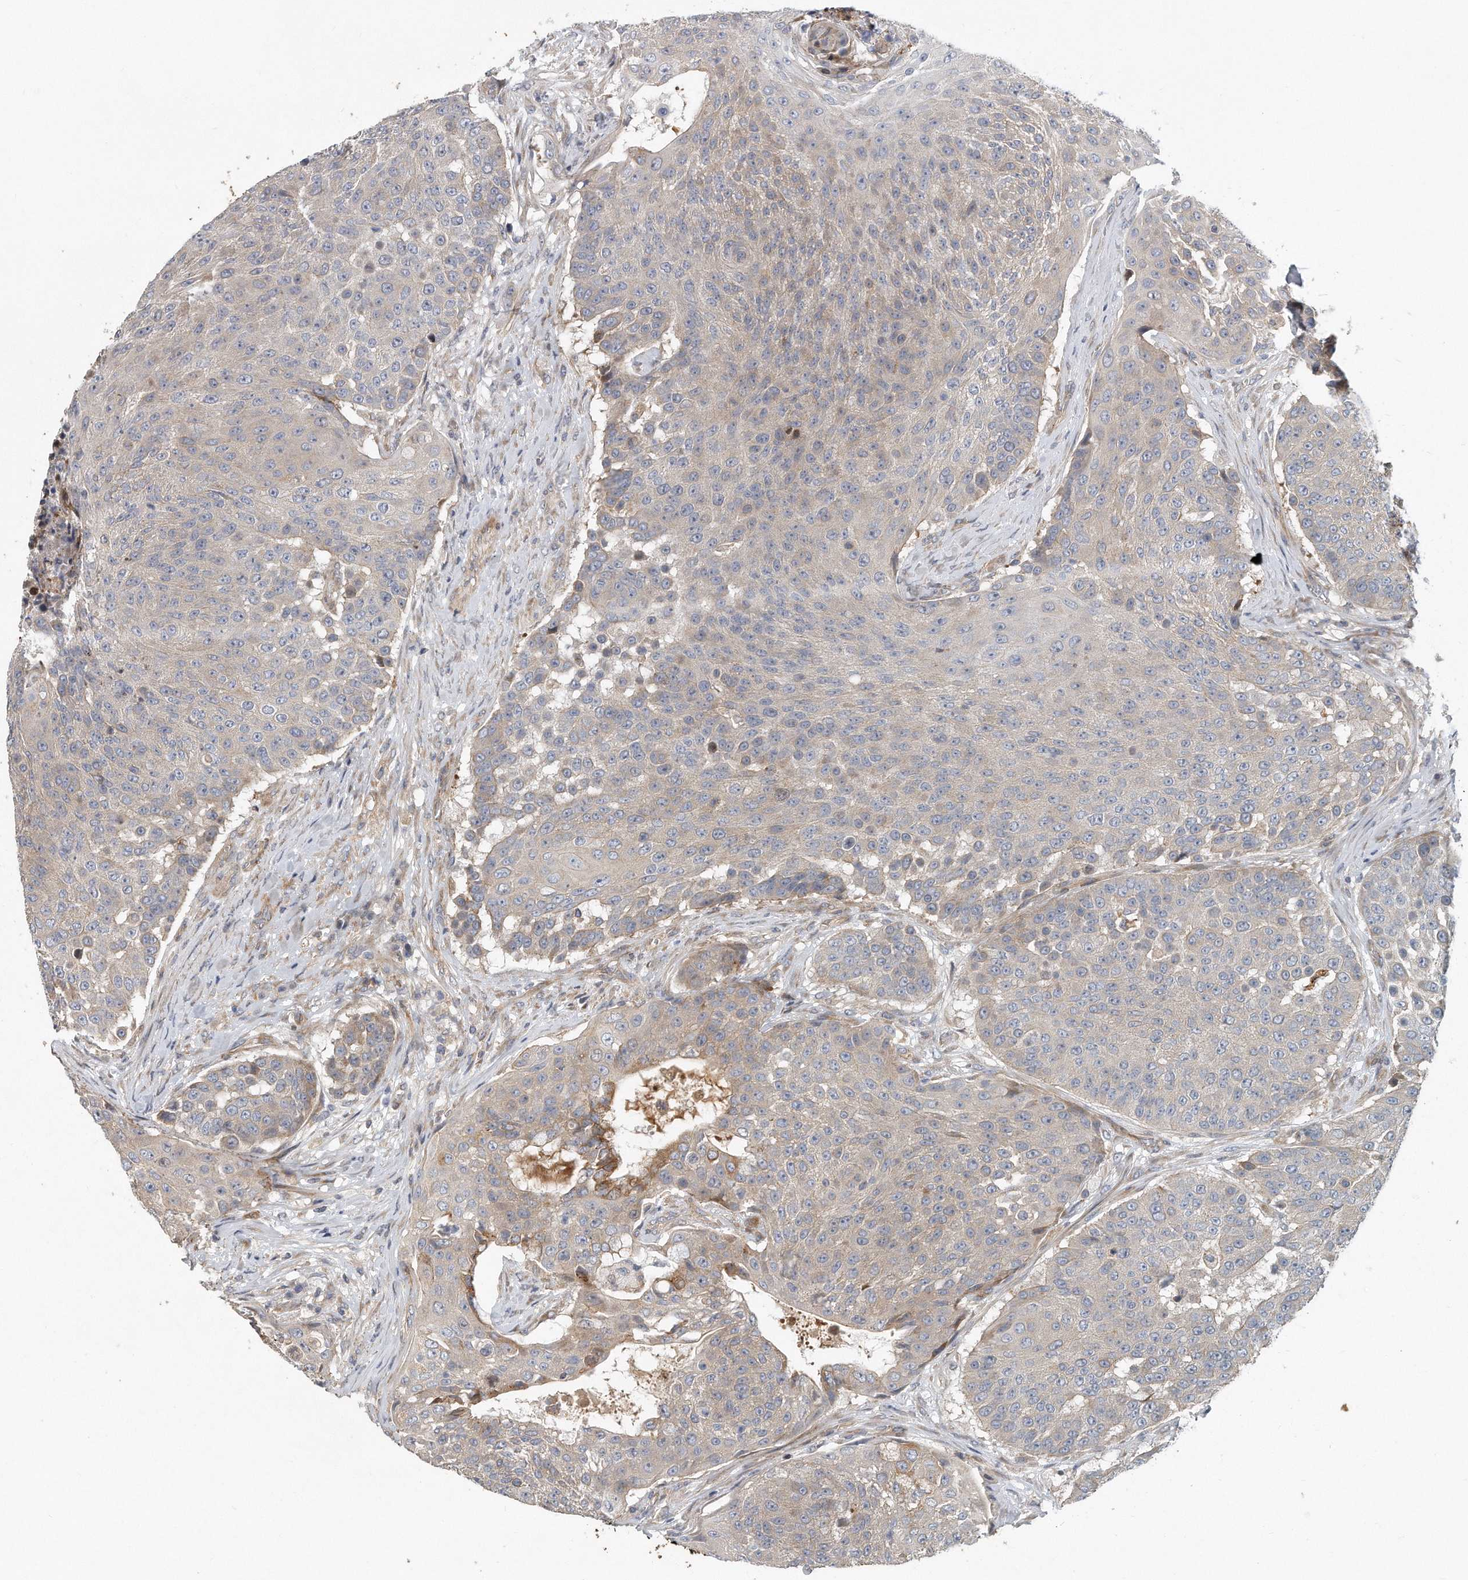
{"staining": {"intensity": "moderate", "quantity": "25%-75%", "location": "cytoplasmic/membranous"}, "tissue": "urothelial cancer", "cell_type": "Tumor cells", "image_type": "cancer", "snomed": [{"axis": "morphology", "description": "Urothelial carcinoma, High grade"}, {"axis": "topography", "description": "Urinary bladder"}], "caption": "DAB (3,3'-diaminobenzidine) immunohistochemical staining of urothelial cancer shows moderate cytoplasmic/membranous protein staining in about 25%-75% of tumor cells.", "gene": "PCDH8", "patient": {"sex": "female", "age": 63}}